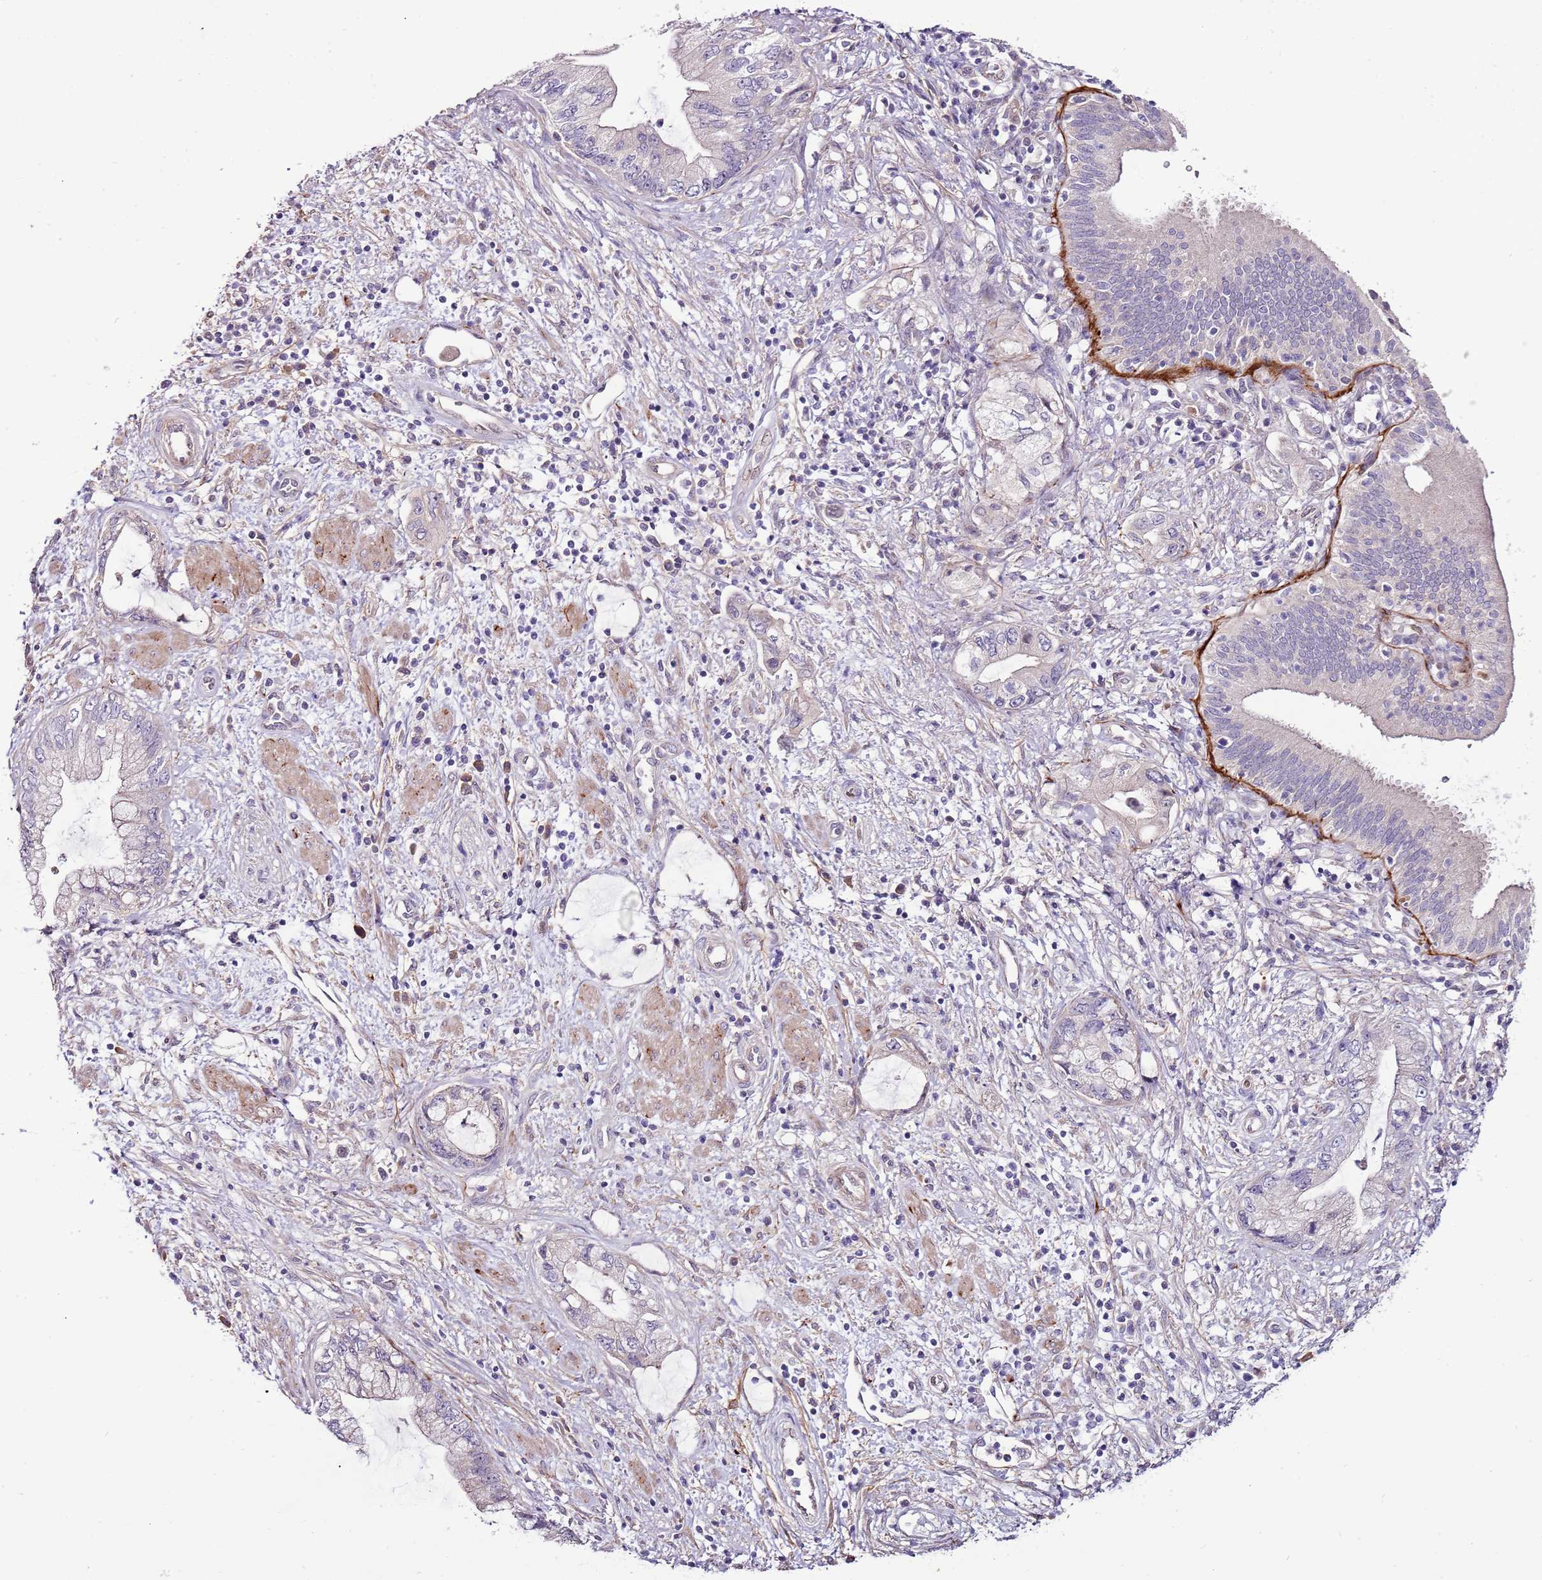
{"staining": {"intensity": "negative", "quantity": "none", "location": "none"}, "tissue": "pancreatic cancer", "cell_type": "Tumor cells", "image_type": "cancer", "snomed": [{"axis": "morphology", "description": "Adenocarcinoma, NOS"}, {"axis": "topography", "description": "Pancreas"}], "caption": "Adenocarcinoma (pancreatic) stained for a protein using IHC exhibits no expression tumor cells.", "gene": "NKX2-3", "patient": {"sex": "female", "age": 73}}